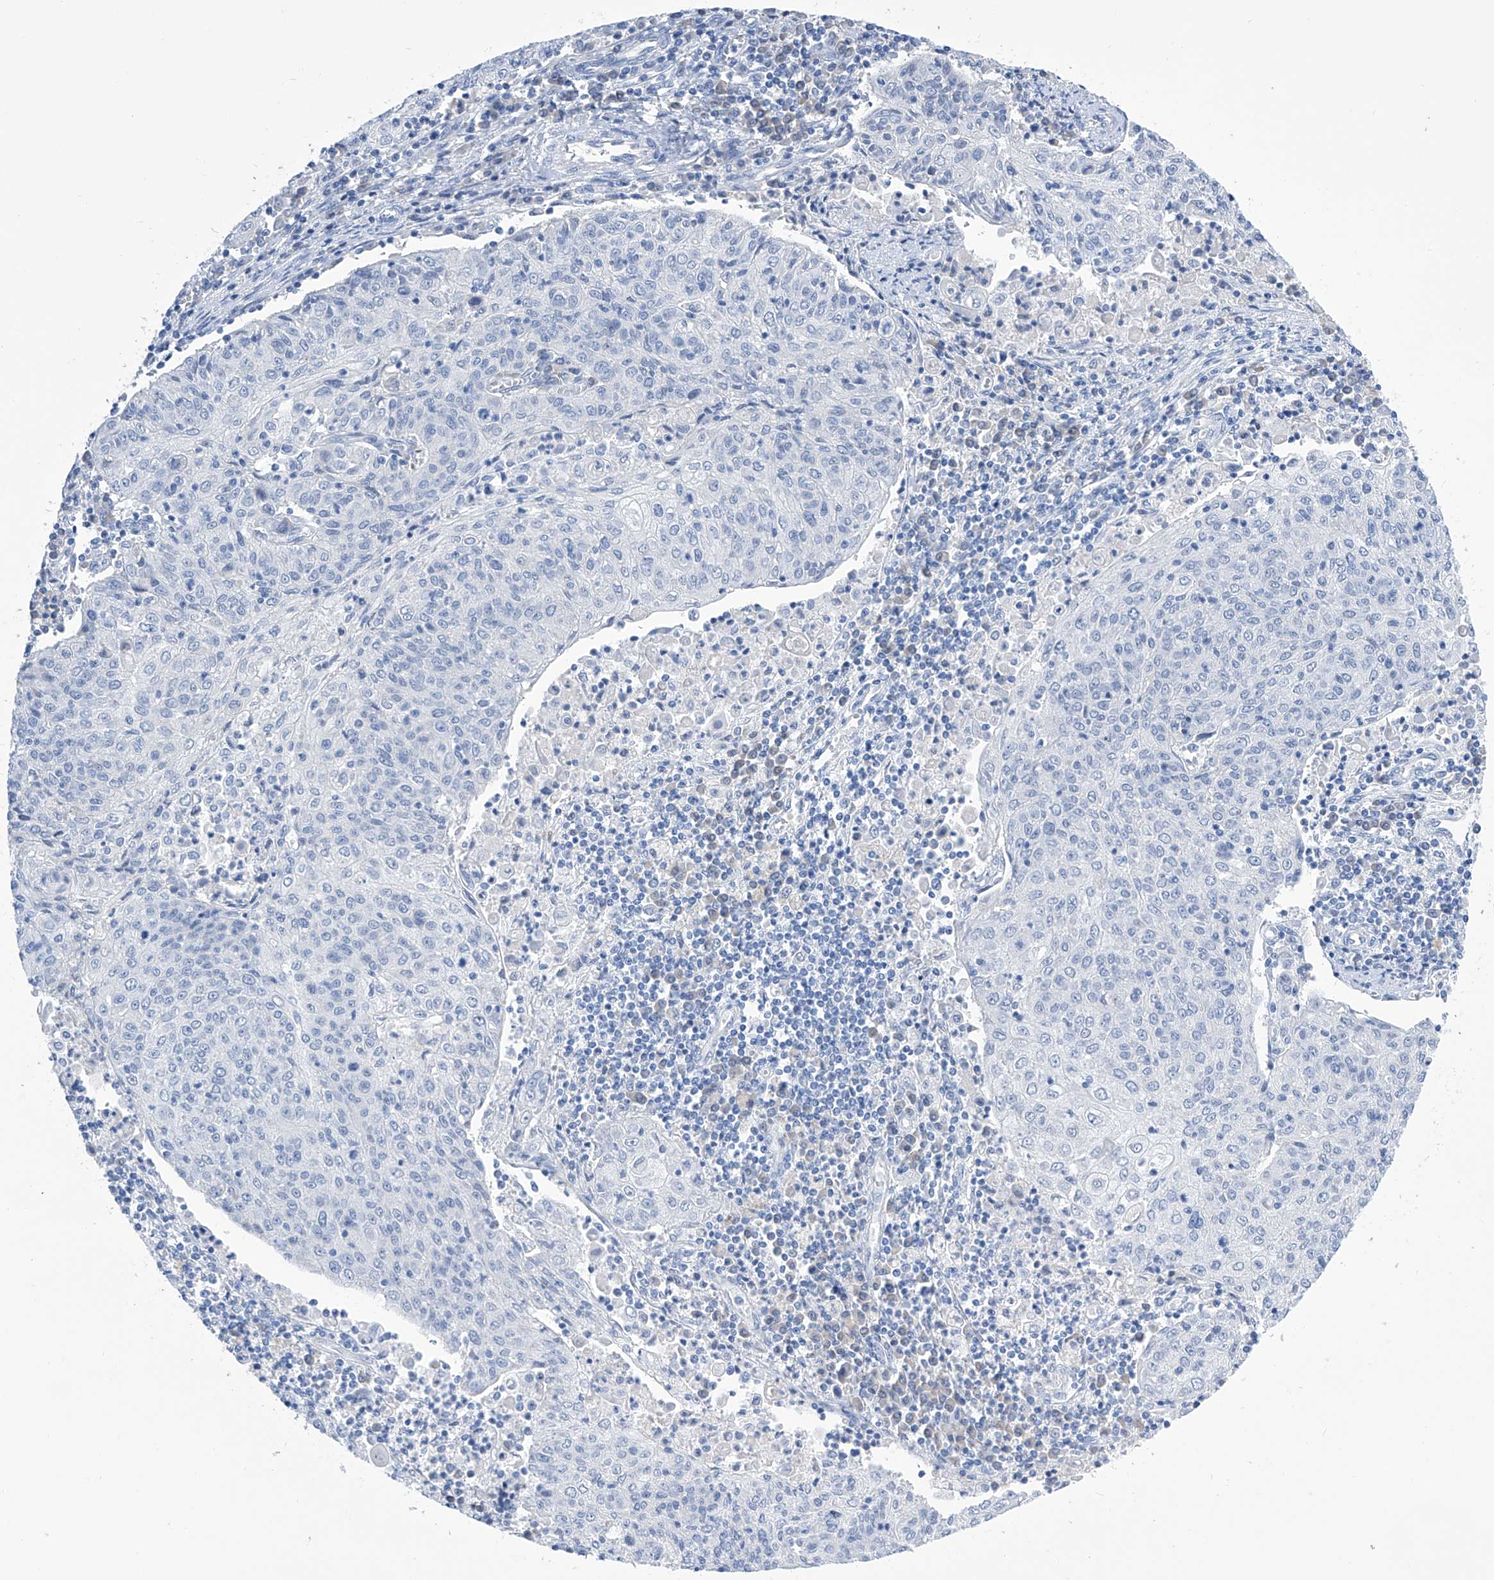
{"staining": {"intensity": "negative", "quantity": "none", "location": "none"}, "tissue": "cervical cancer", "cell_type": "Tumor cells", "image_type": "cancer", "snomed": [{"axis": "morphology", "description": "Squamous cell carcinoma, NOS"}, {"axis": "topography", "description": "Cervix"}], "caption": "Human cervical squamous cell carcinoma stained for a protein using IHC displays no expression in tumor cells.", "gene": "PGM3", "patient": {"sex": "female", "age": 48}}